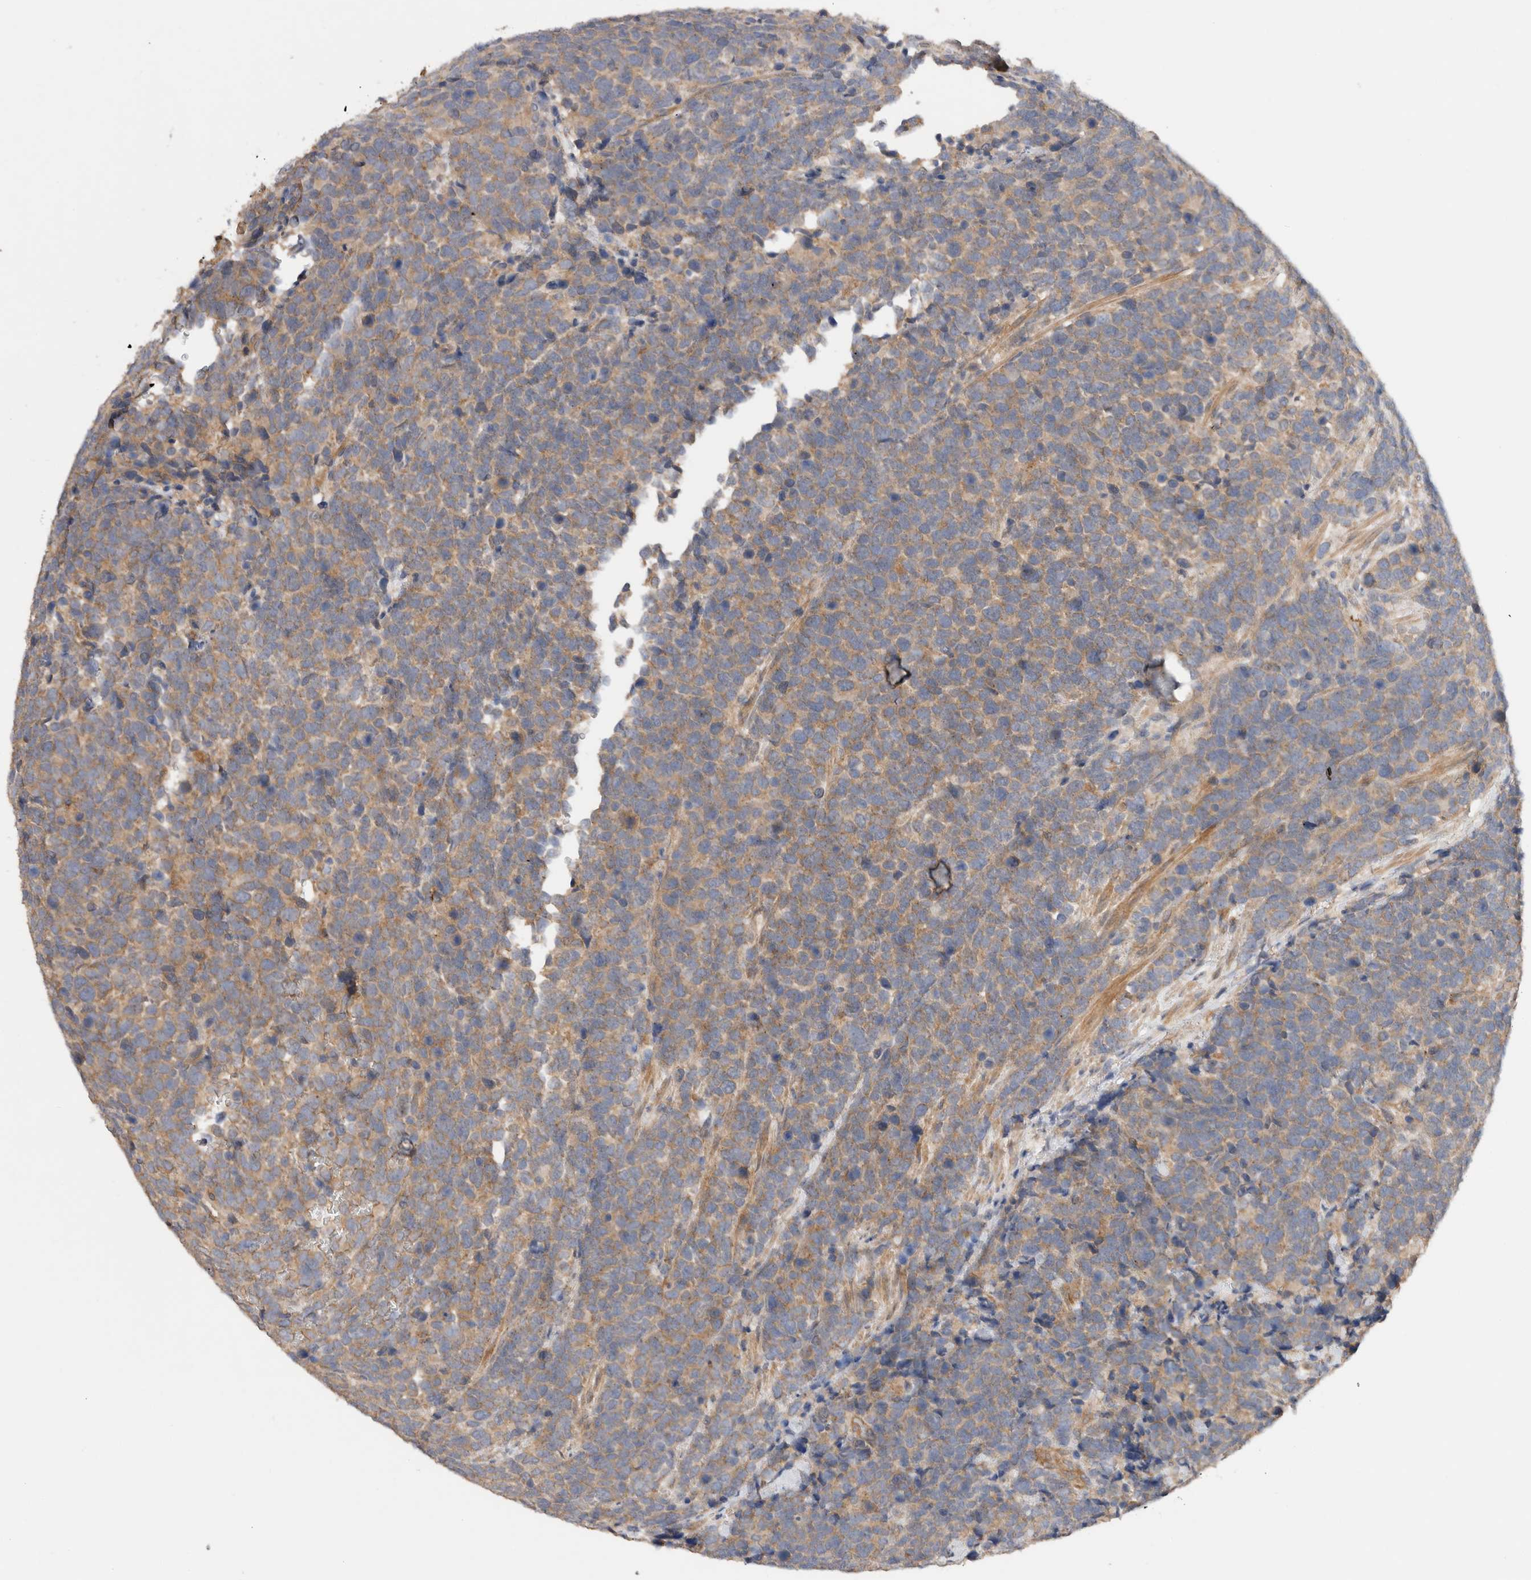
{"staining": {"intensity": "moderate", "quantity": ">75%", "location": "cytoplasmic/membranous"}, "tissue": "urothelial cancer", "cell_type": "Tumor cells", "image_type": "cancer", "snomed": [{"axis": "morphology", "description": "Urothelial carcinoma, High grade"}, {"axis": "topography", "description": "Urinary bladder"}], "caption": "Brown immunohistochemical staining in human urothelial cancer exhibits moderate cytoplasmic/membranous staining in approximately >75% of tumor cells. (brown staining indicates protein expression, while blue staining denotes nuclei).", "gene": "SGK3", "patient": {"sex": "female", "age": 82}}